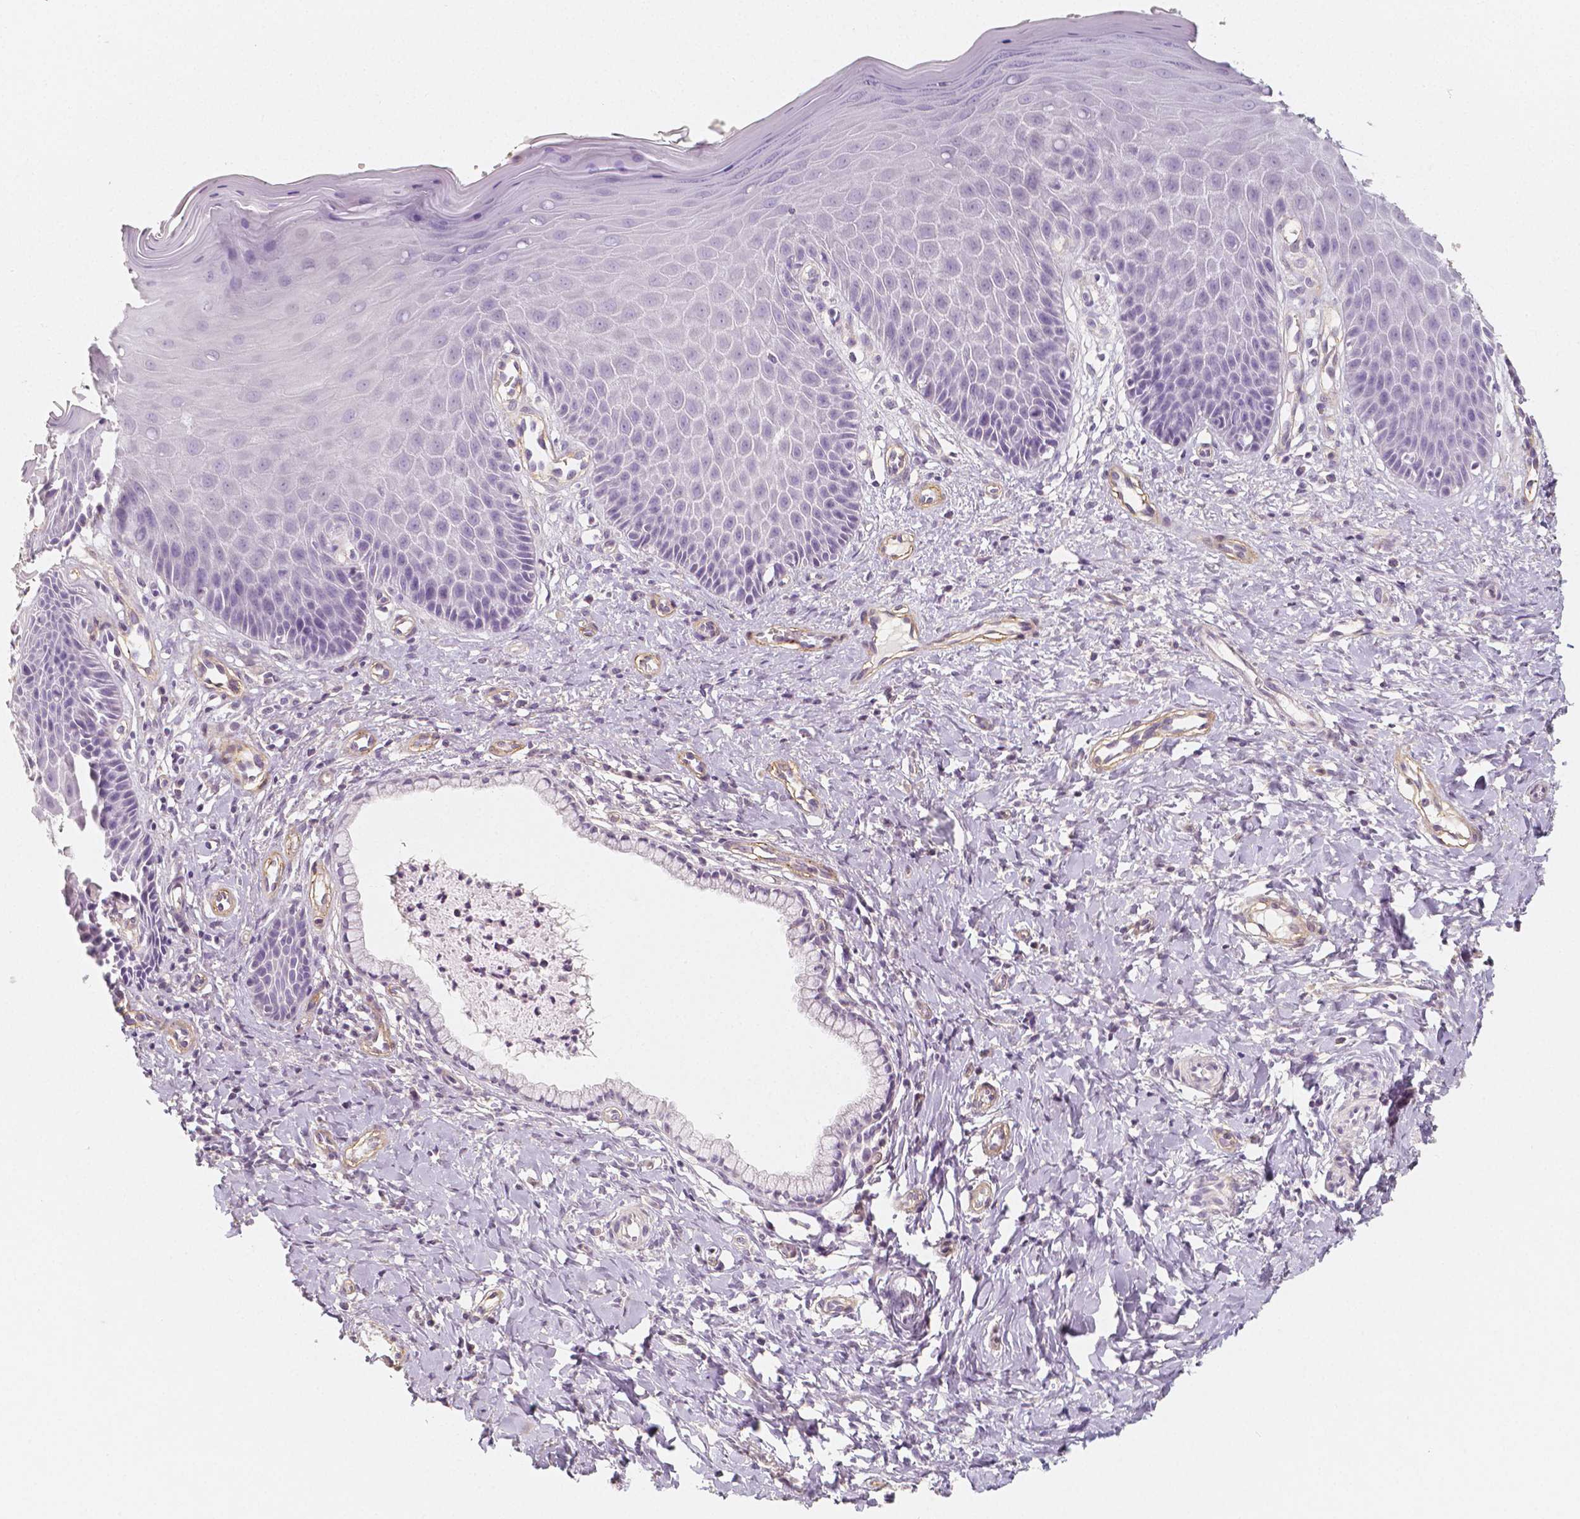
{"staining": {"intensity": "negative", "quantity": "none", "location": "none"}, "tissue": "vagina", "cell_type": "Squamous epithelial cells", "image_type": "normal", "snomed": [{"axis": "morphology", "description": "Normal tissue, NOS"}, {"axis": "topography", "description": "Vagina"}], "caption": "This histopathology image is of normal vagina stained with IHC to label a protein in brown with the nuclei are counter-stained blue. There is no positivity in squamous epithelial cells. (Brightfield microscopy of DAB immunohistochemistry at high magnification).", "gene": "THY1", "patient": {"sex": "female", "age": 83}}